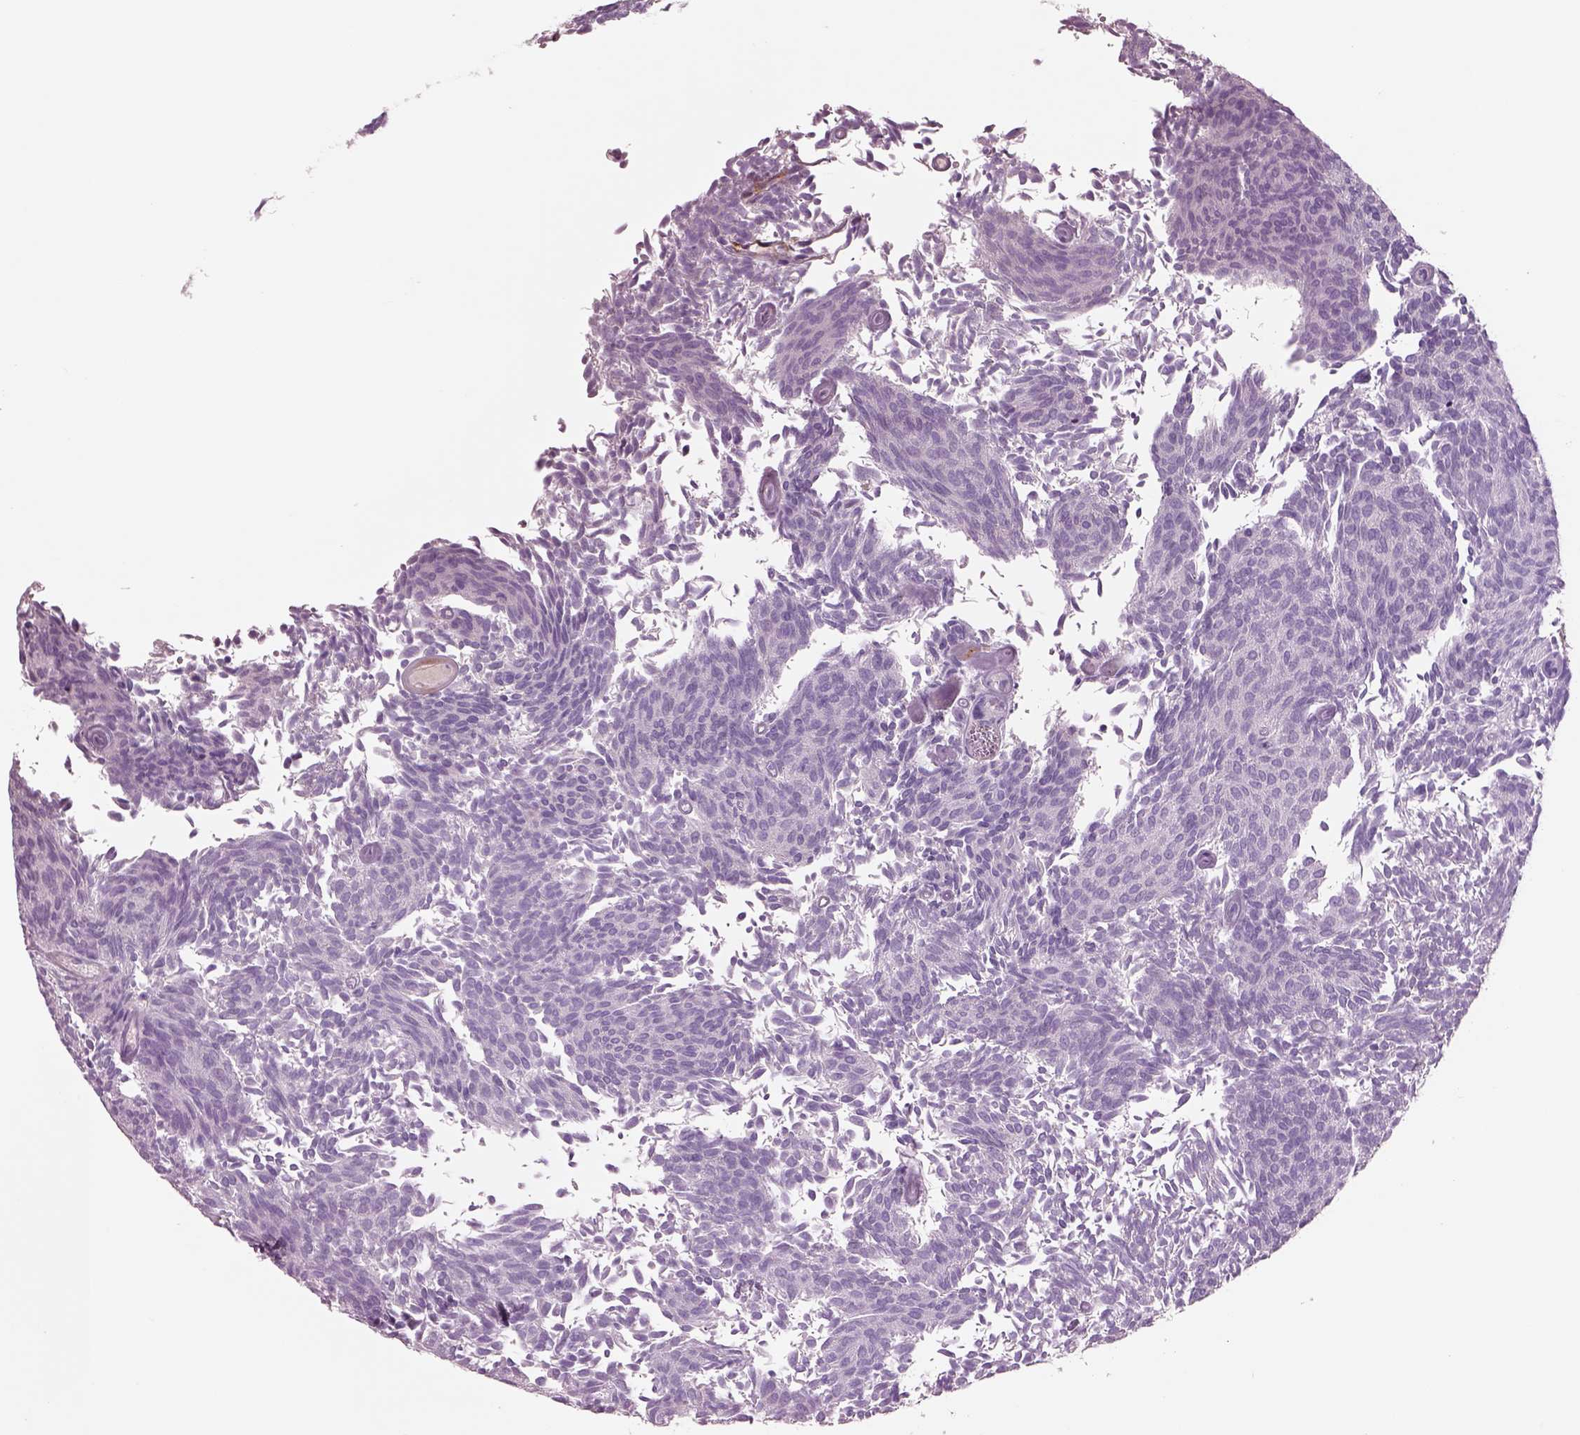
{"staining": {"intensity": "negative", "quantity": "none", "location": "none"}, "tissue": "urothelial cancer", "cell_type": "Tumor cells", "image_type": "cancer", "snomed": [{"axis": "morphology", "description": "Urothelial carcinoma, Low grade"}, {"axis": "topography", "description": "Urinary bladder"}], "caption": "A high-resolution image shows IHC staining of urothelial cancer, which displays no significant positivity in tumor cells.", "gene": "PLPP7", "patient": {"sex": "male", "age": 77}}